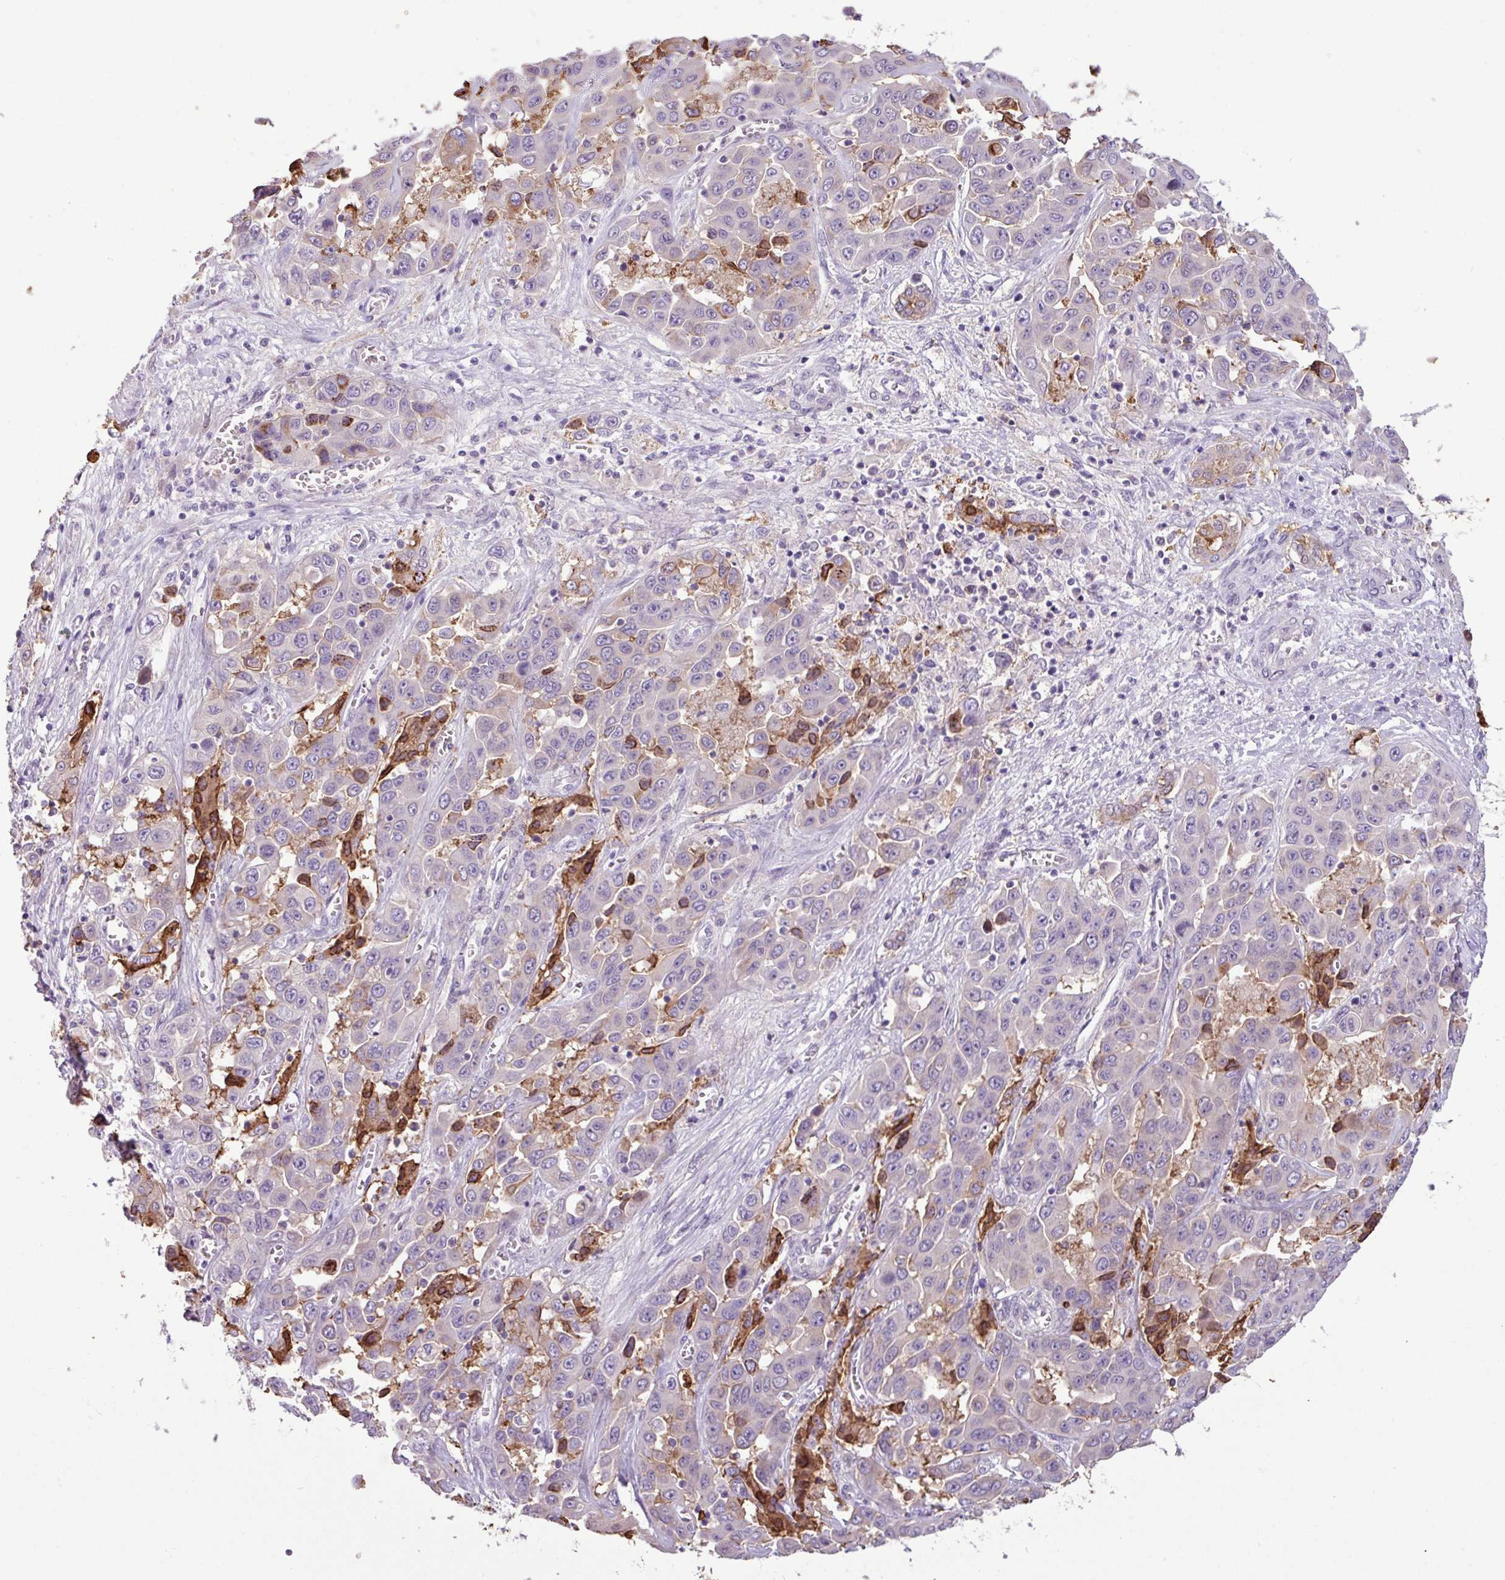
{"staining": {"intensity": "negative", "quantity": "none", "location": "none"}, "tissue": "liver cancer", "cell_type": "Tumor cells", "image_type": "cancer", "snomed": [{"axis": "morphology", "description": "Cholangiocarcinoma"}, {"axis": "topography", "description": "Liver"}], "caption": "Tumor cells are negative for brown protein staining in cholangiocarcinoma (liver).", "gene": "PNLDC1", "patient": {"sex": "female", "age": 52}}